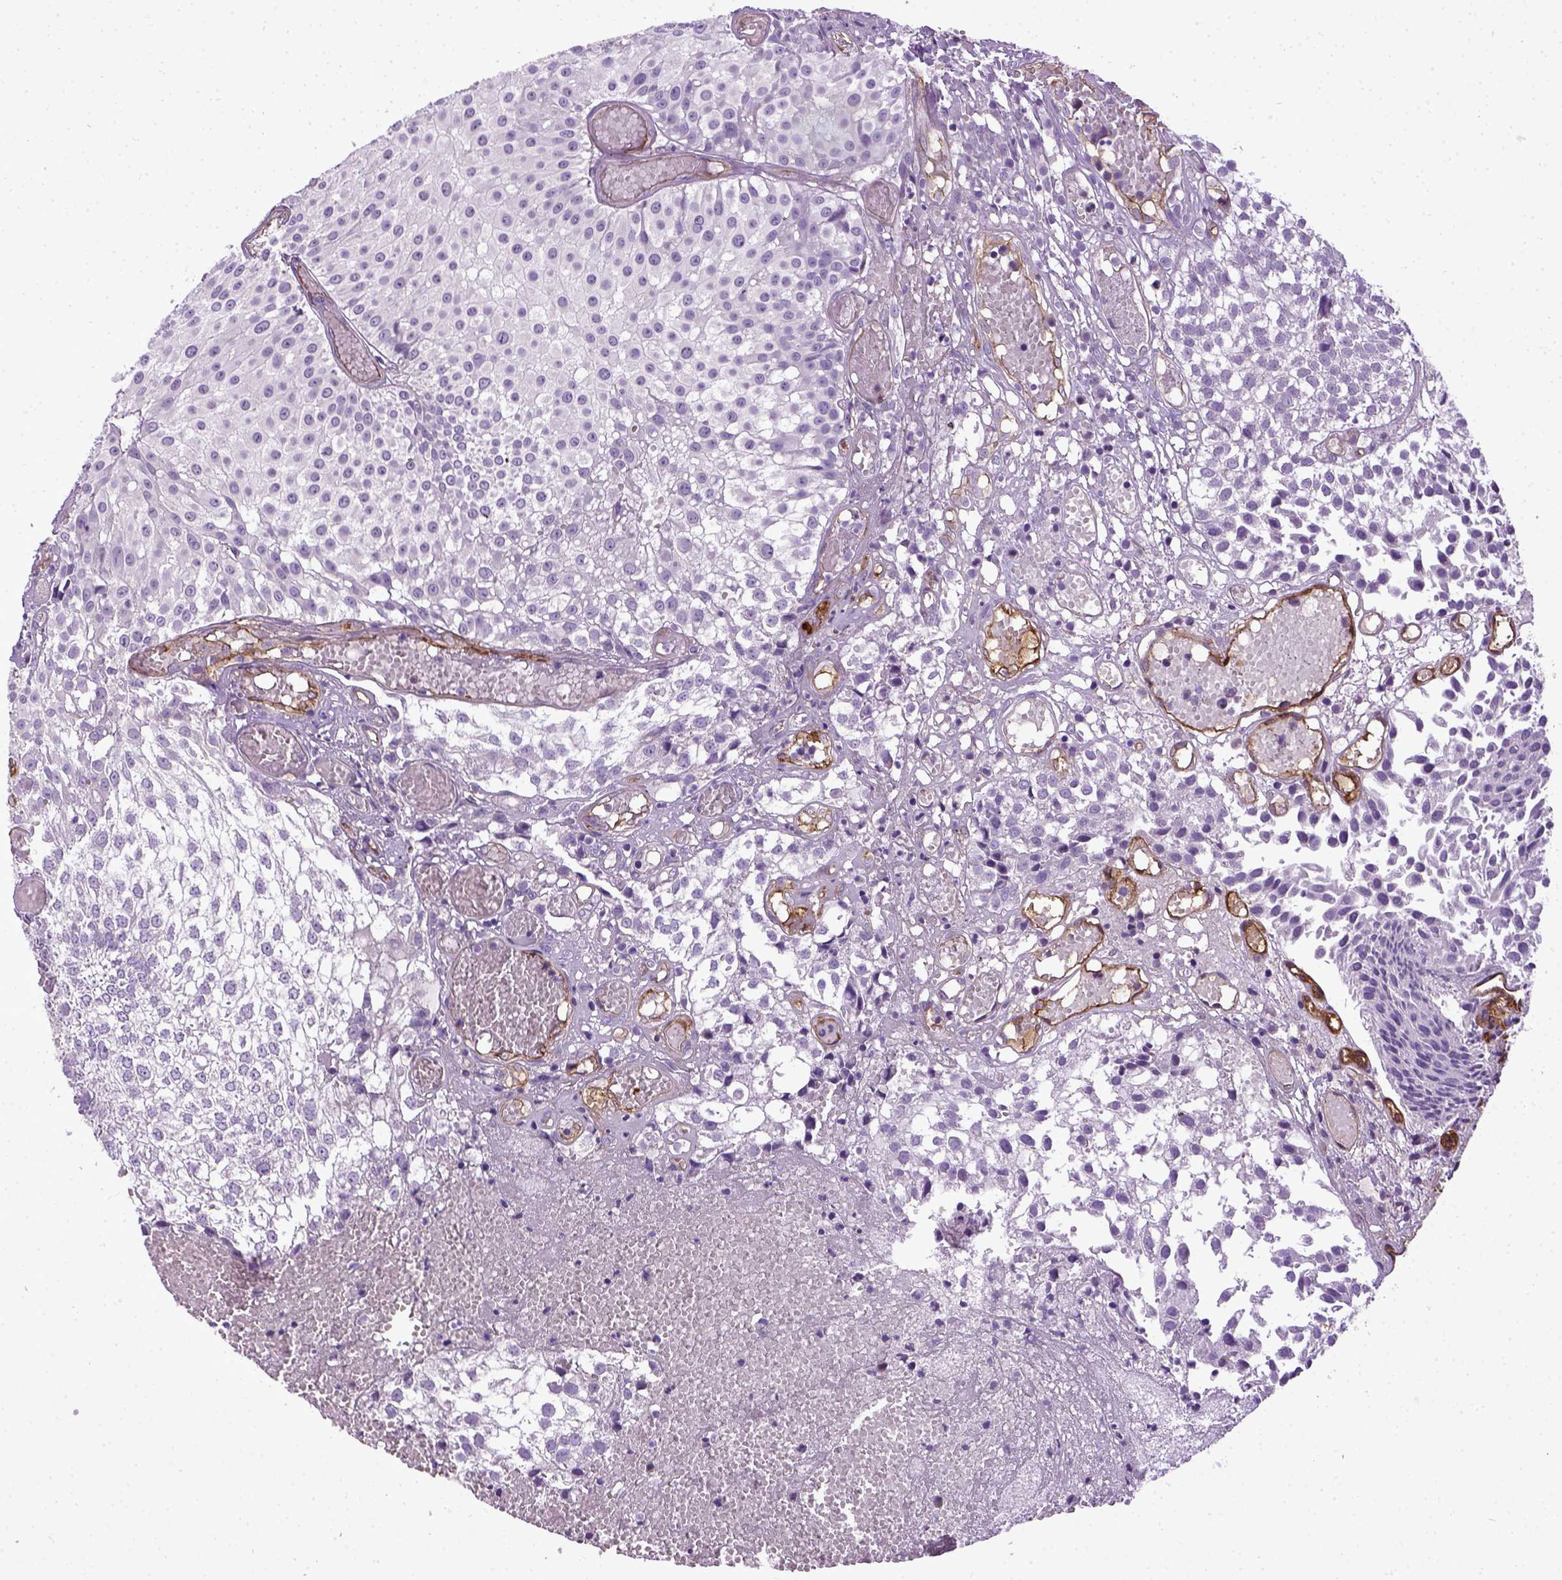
{"staining": {"intensity": "negative", "quantity": "none", "location": "none"}, "tissue": "urothelial cancer", "cell_type": "Tumor cells", "image_type": "cancer", "snomed": [{"axis": "morphology", "description": "Urothelial carcinoma, Low grade"}, {"axis": "topography", "description": "Urinary bladder"}], "caption": "Immunohistochemistry histopathology image of neoplastic tissue: human urothelial cancer stained with DAB demonstrates no significant protein staining in tumor cells.", "gene": "ENG", "patient": {"sex": "male", "age": 79}}